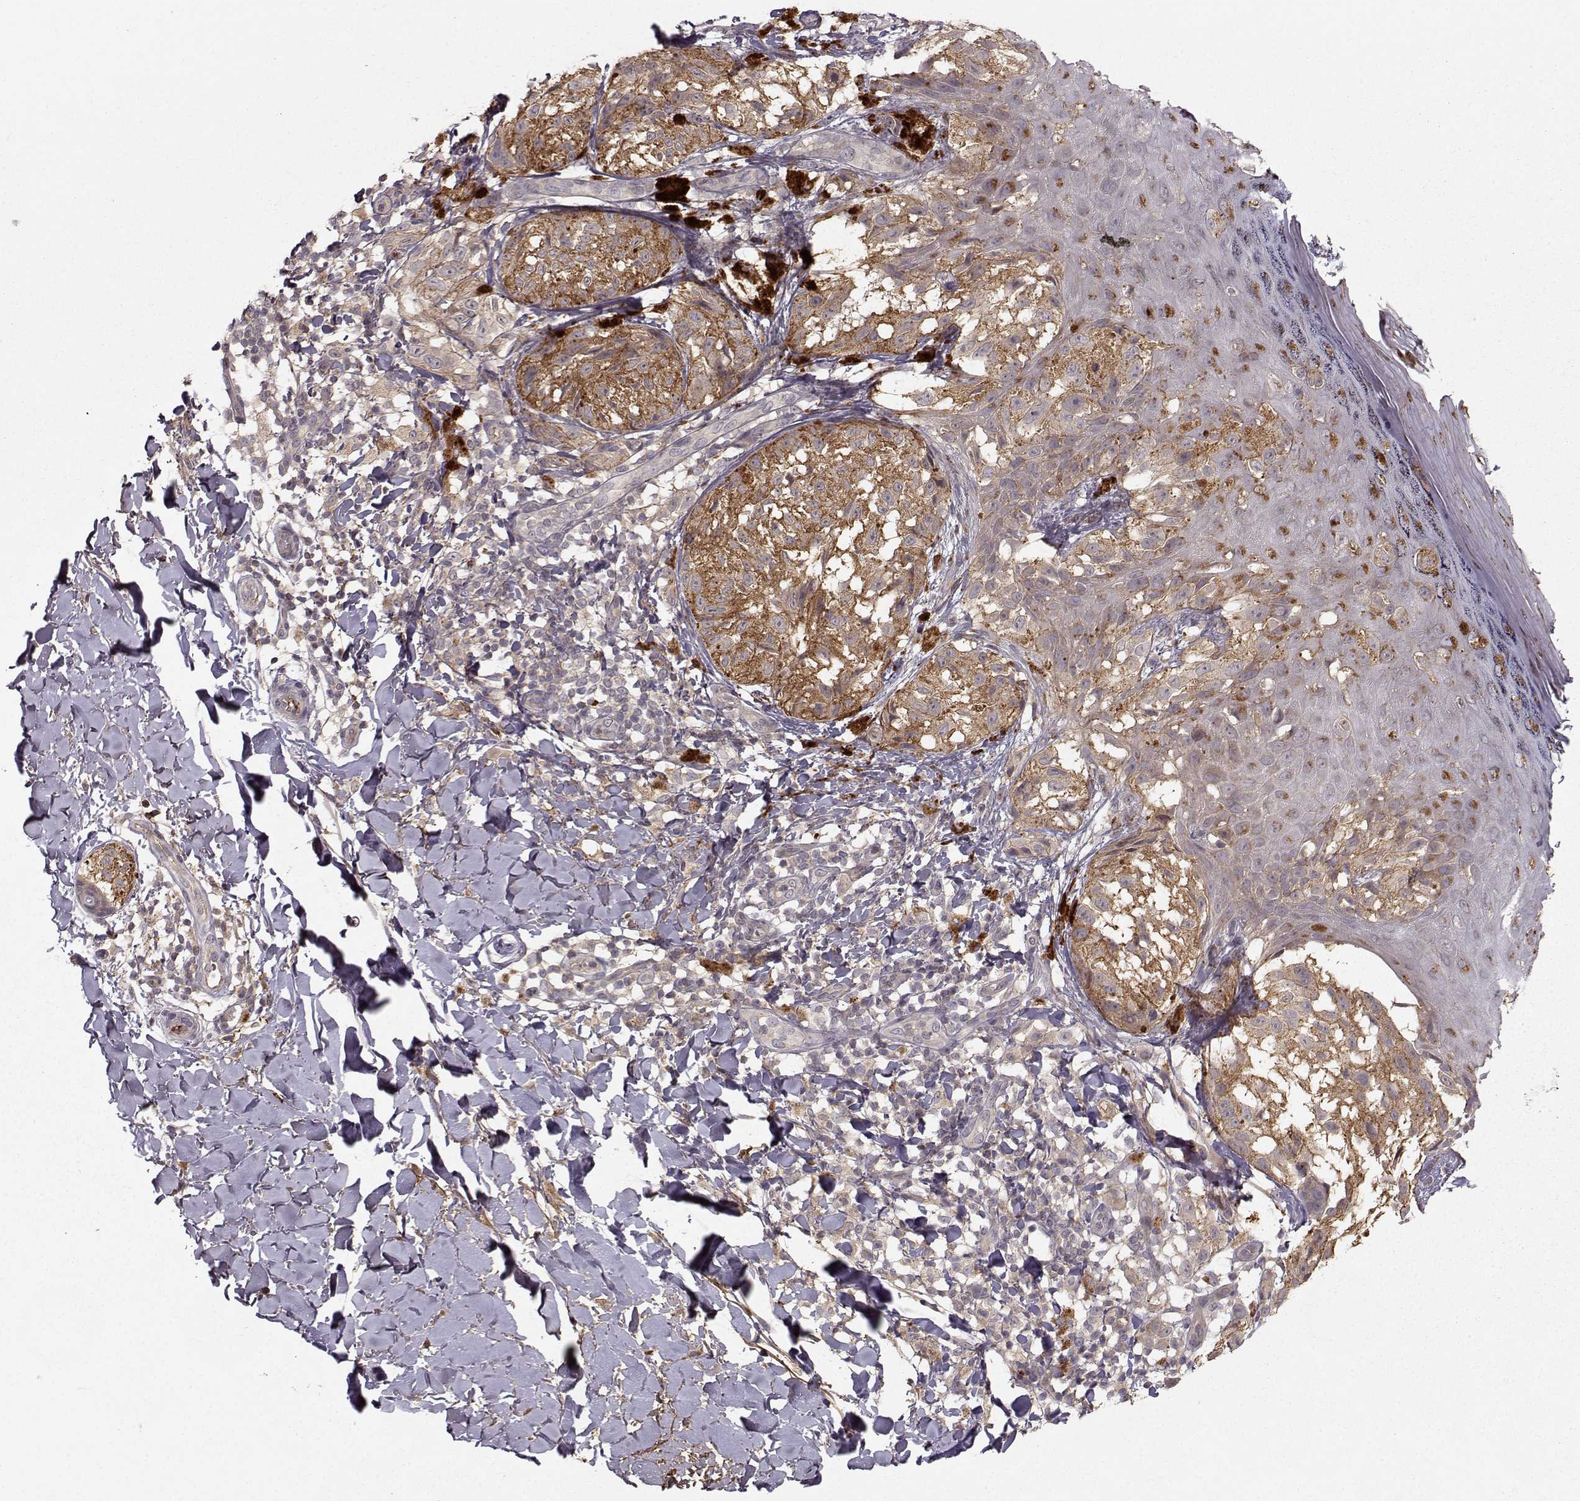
{"staining": {"intensity": "moderate", "quantity": "25%-75%", "location": "cytoplasmic/membranous"}, "tissue": "melanoma", "cell_type": "Tumor cells", "image_type": "cancer", "snomed": [{"axis": "morphology", "description": "Malignant melanoma, NOS"}, {"axis": "topography", "description": "Skin"}], "caption": "Tumor cells display medium levels of moderate cytoplasmic/membranous expression in about 25%-75% of cells in melanoma.", "gene": "WNT6", "patient": {"sex": "male", "age": 36}}